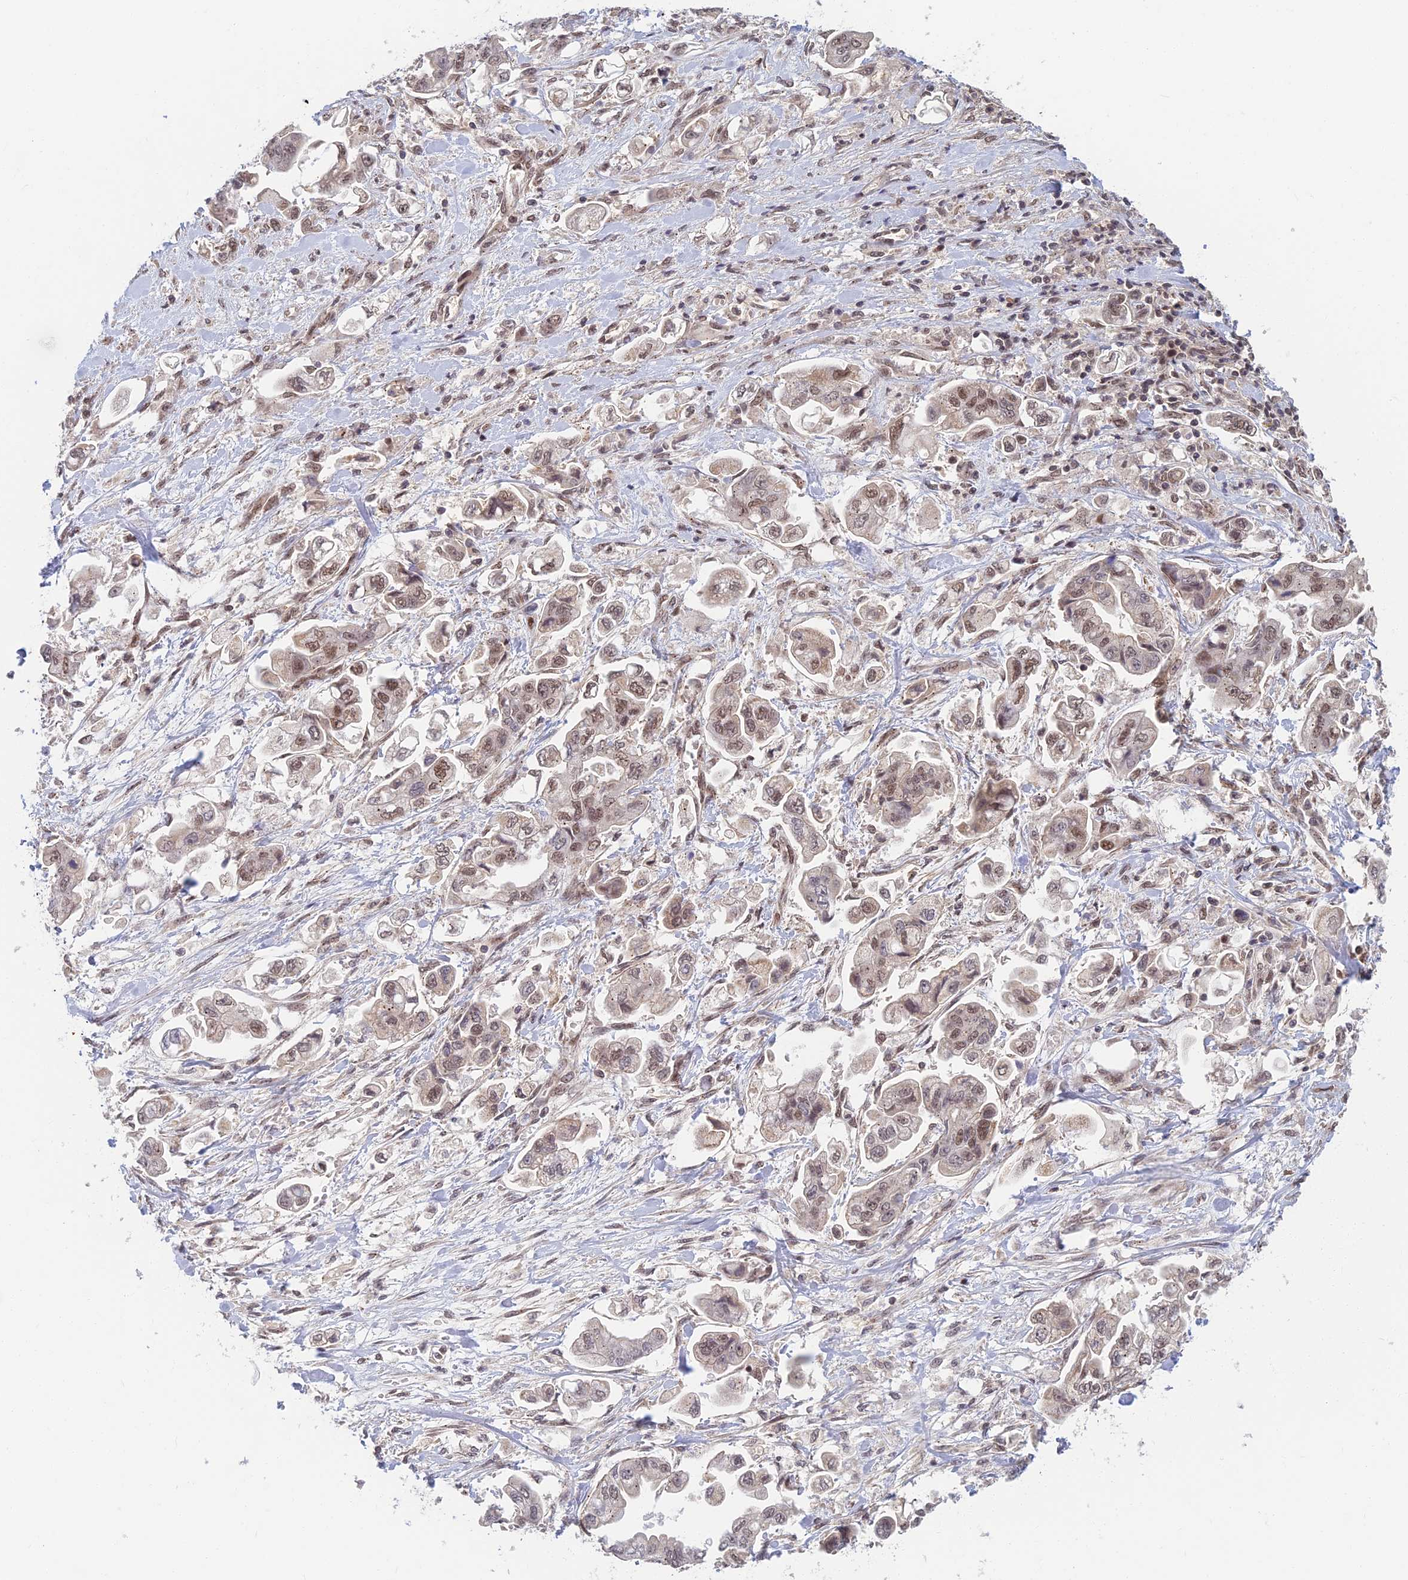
{"staining": {"intensity": "moderate", "quantity": ">75%", "location": "nuclear"}, "tissue": "stomach cancer", "cell_type": "Tumor cells", "image_type": "cancer", "snomed": [{"axis": "morphology", "description": "Adenocarcinoma, NOS"}, {"axis": "topography", "description": "Stomach"}], "caption": "Human stomach cancer (adenocarcinoma) stained with a brown dye displays moderate nuclear positive positivity in approximately >75% of tumor cells.", "gene": "TCEA2", "patient": {"sex": "male", "age": 62}}